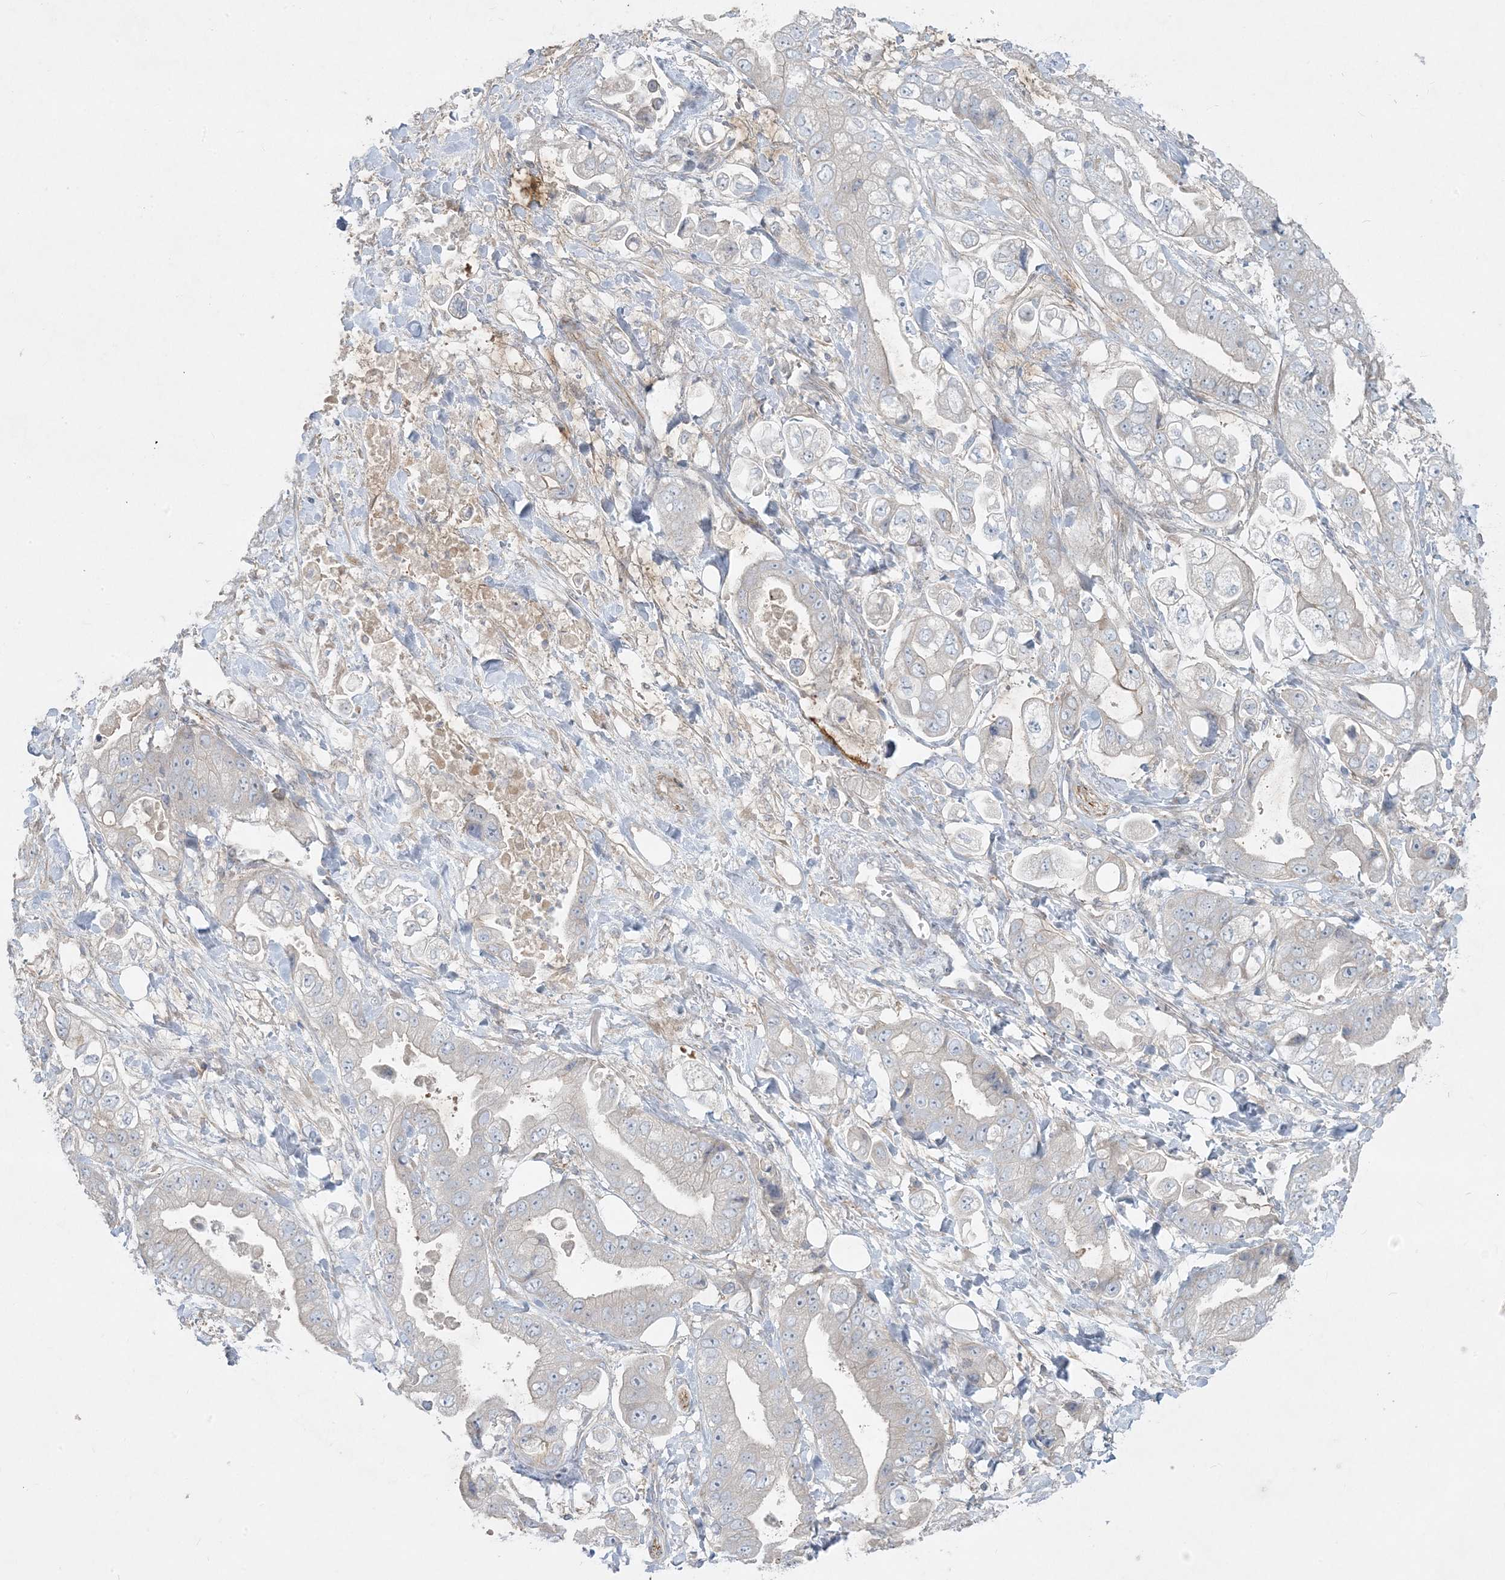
{"staining": {"intensity": "negative", "quantity": "none", "location": "none"}, "tissue": "stomach cancer", "cell_type": "Tumor cells", "image_type": "cancer", "snomed": [{"axis": "morphology", "description": "Adenocarcinoma, NOS"}, {"axis": "topography", "description": "Stomach"}], "caption": "Tumor cells show no significant staining in adenocarcinoma (stomach). (Immunohistochemistry (ihc), brightfield microscopy, high magnification).", "gene": "PIK3R4", "patient": {"sex": "male", "age": 62}}